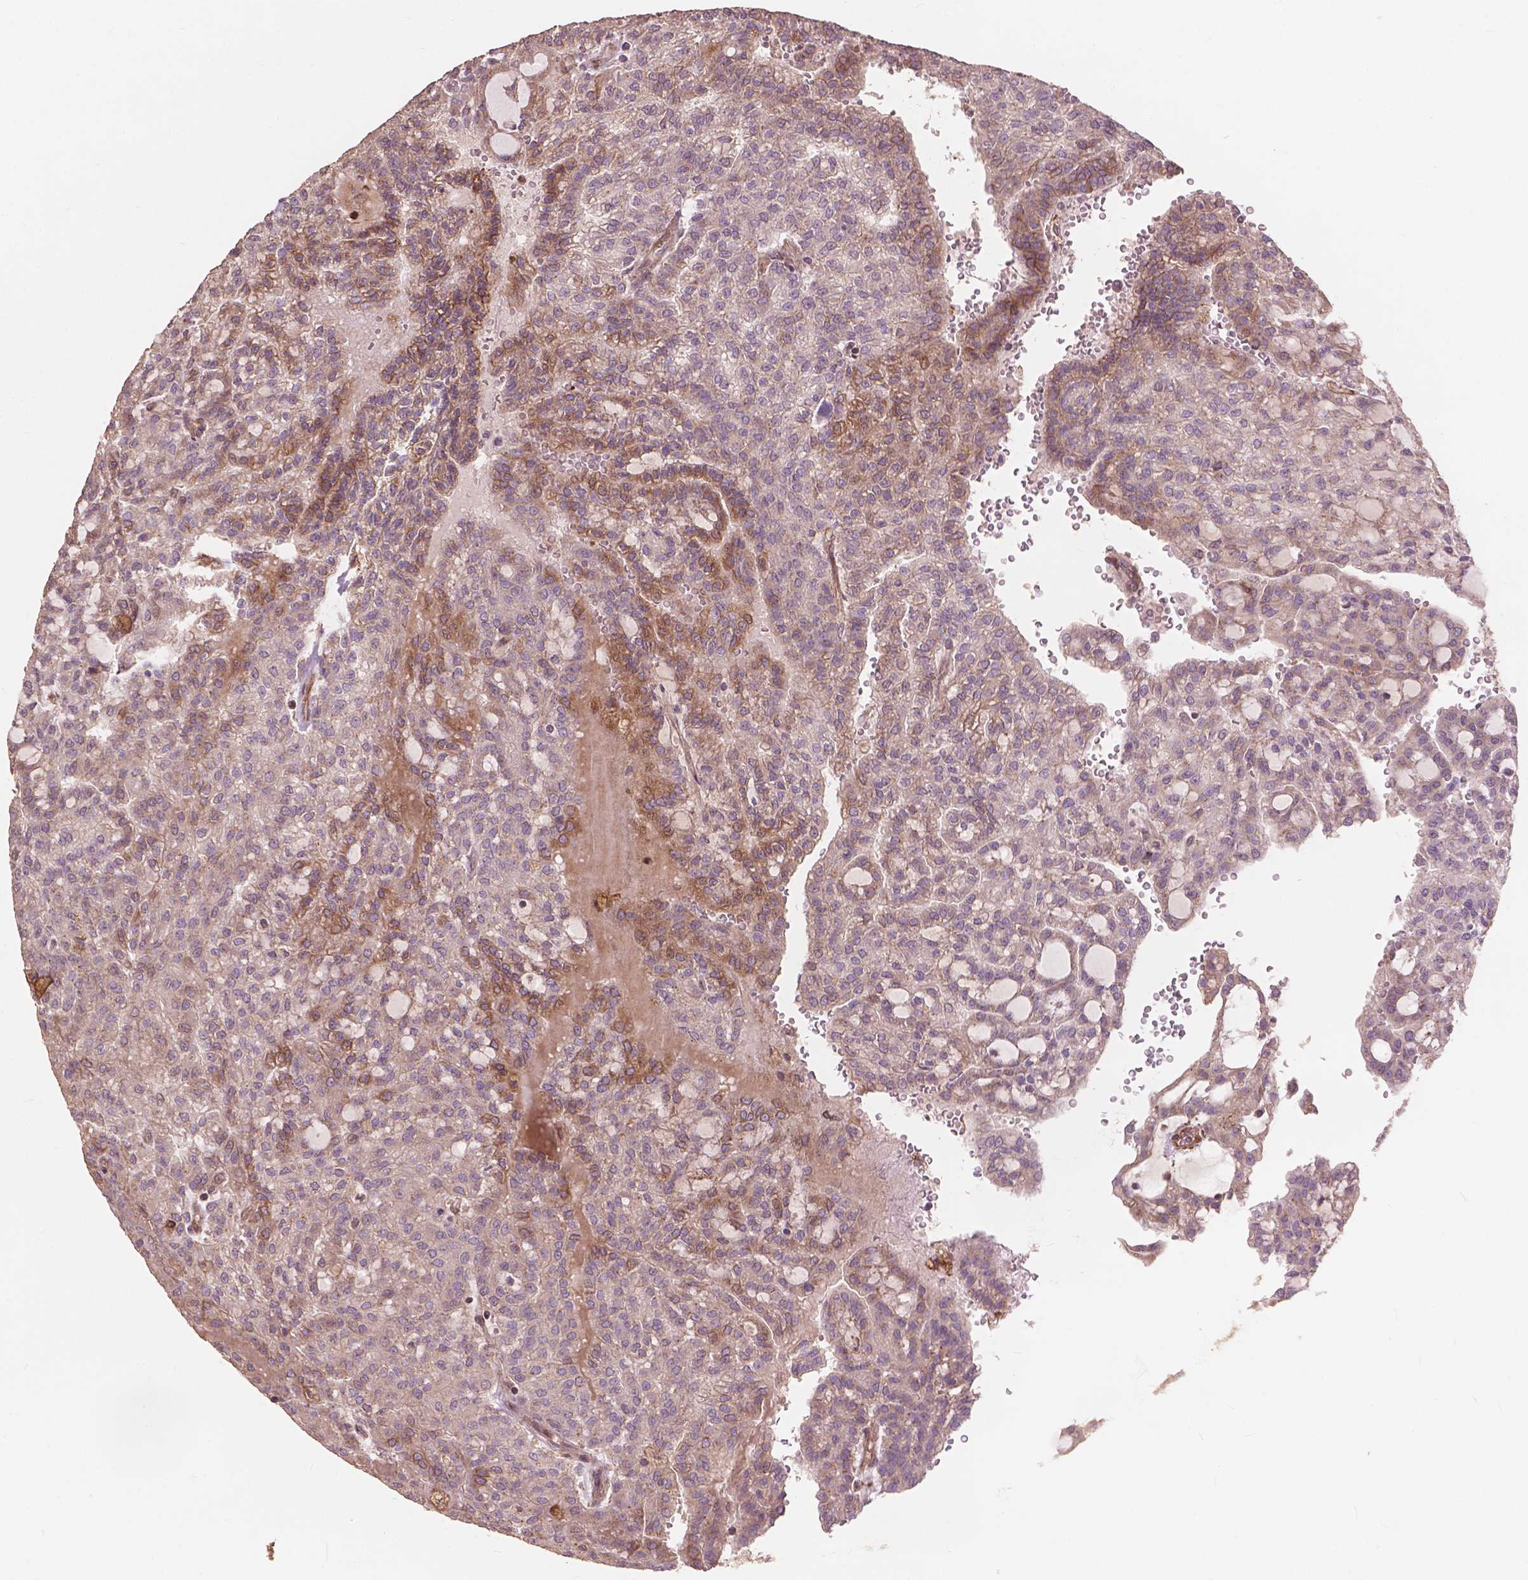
{"staining": {"intensity": "negative", "quantity": "none", "location": "none"}, "tissue": "renal cancer", "cell_type": "Tumor cells", "image_type": "cancer", "snomed": [{"axis": "morphology", "description": "Adenocarcinoma, NOS"}, {"axis": "topography", "description": "Kidney"}], "caption": "Tumor cells are negative for protein expression in human renal cancer. (DAB (3,3'-diaminobenzidine) immunohistochemistry, high magnification).", "gene": "FNIP1", "patient": {"sex": "male", "age": 63}}